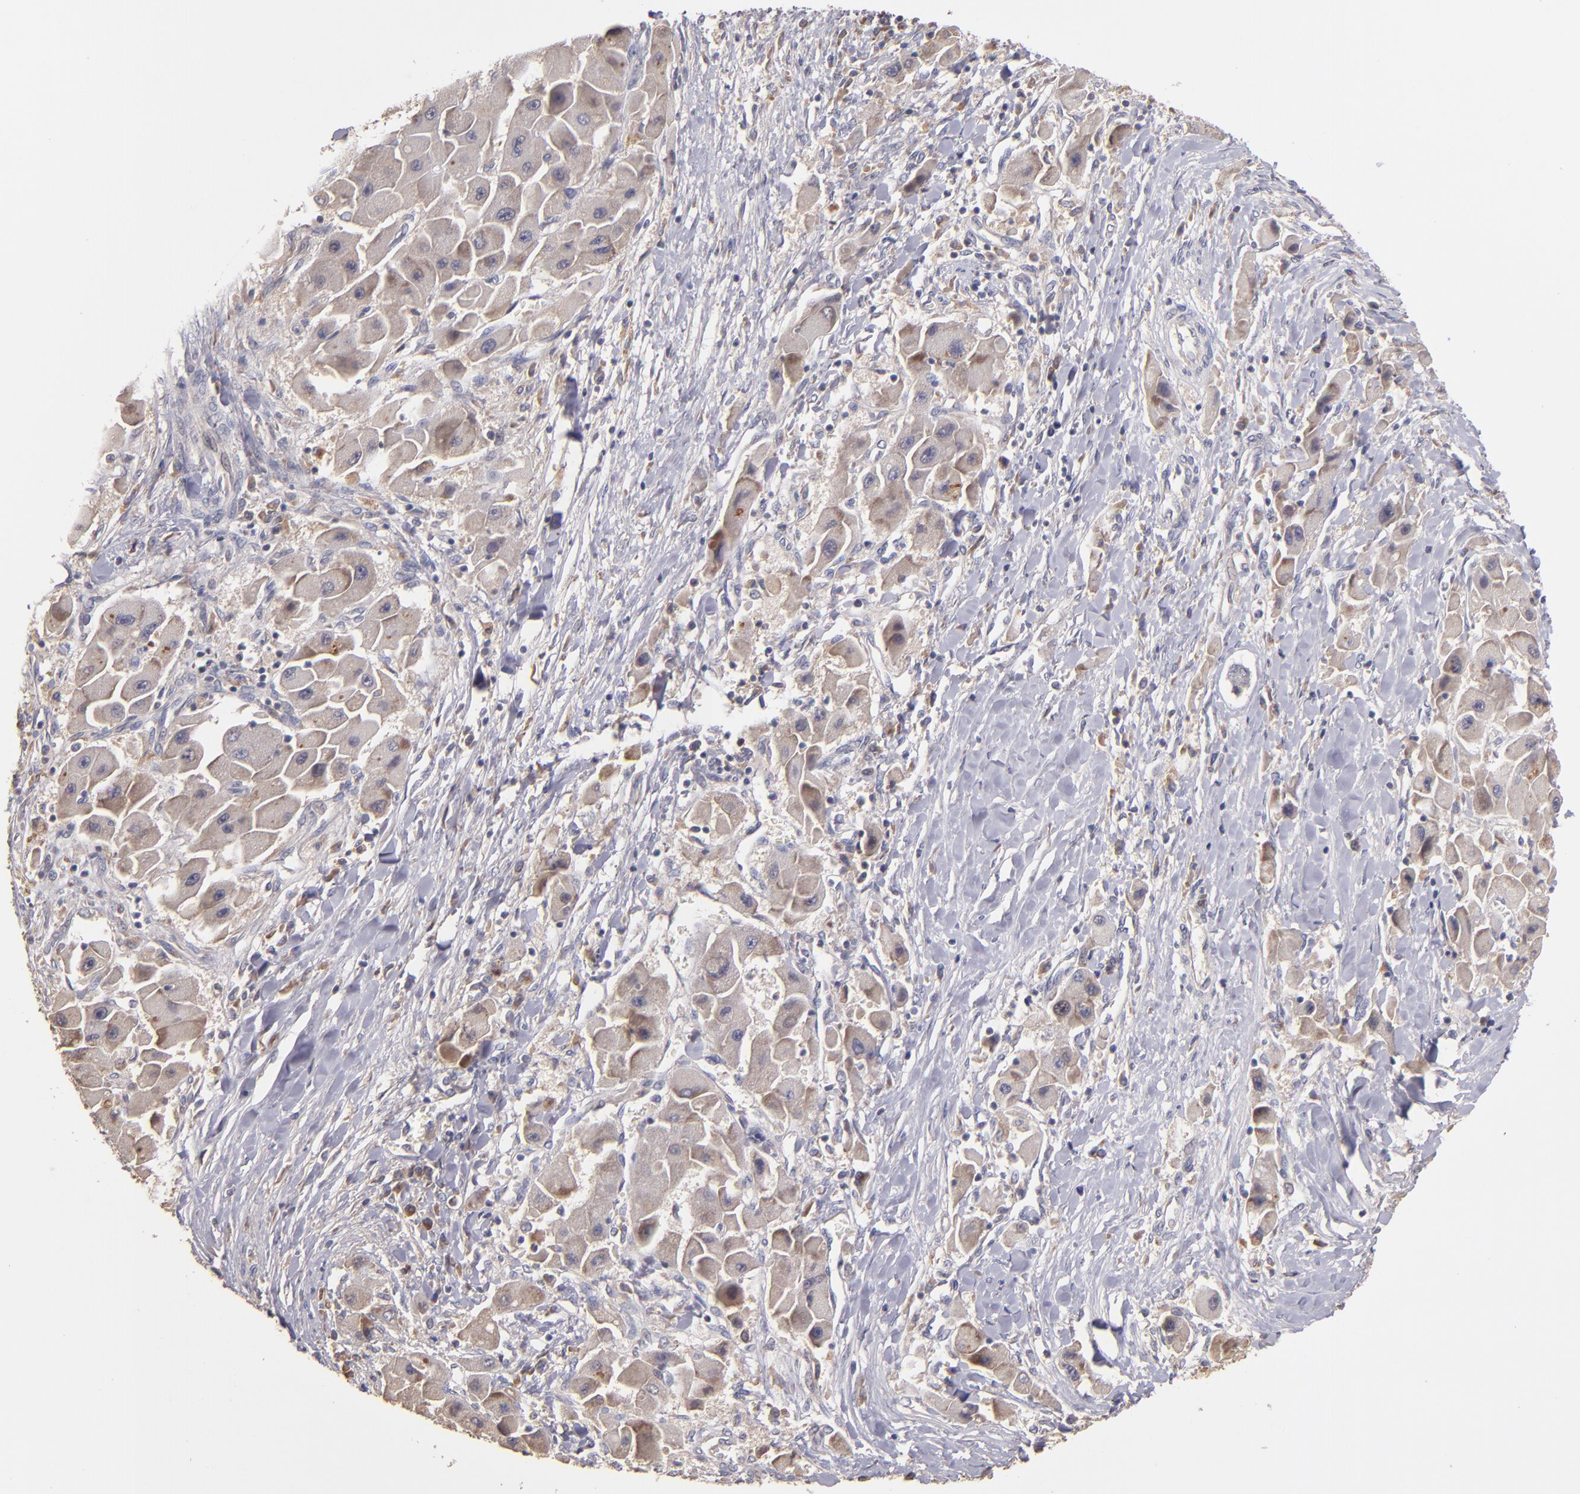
{"staining": {"intensity": "moderate", "quantity": "<25%", "location": "cytoplasmic/membranous"}, "tissue": "liver cancer", "cell_type": "Tumor cells", "image_type": "cancer", "snomed": [{"axis": "morphology", "description": "Carcinoma, Hepatocellular, NOS"}, {"axis": "topography", "description": "Liver"}], "caption": "Immunohistochemical staining of human hepatocellular carcinoma (liver) shows low levels of moderate cytoplasmic/membranous staining in about <25% of tumor cells.", "gene": "UPF3B", "patient": {"sex": "male", "age": 24}}